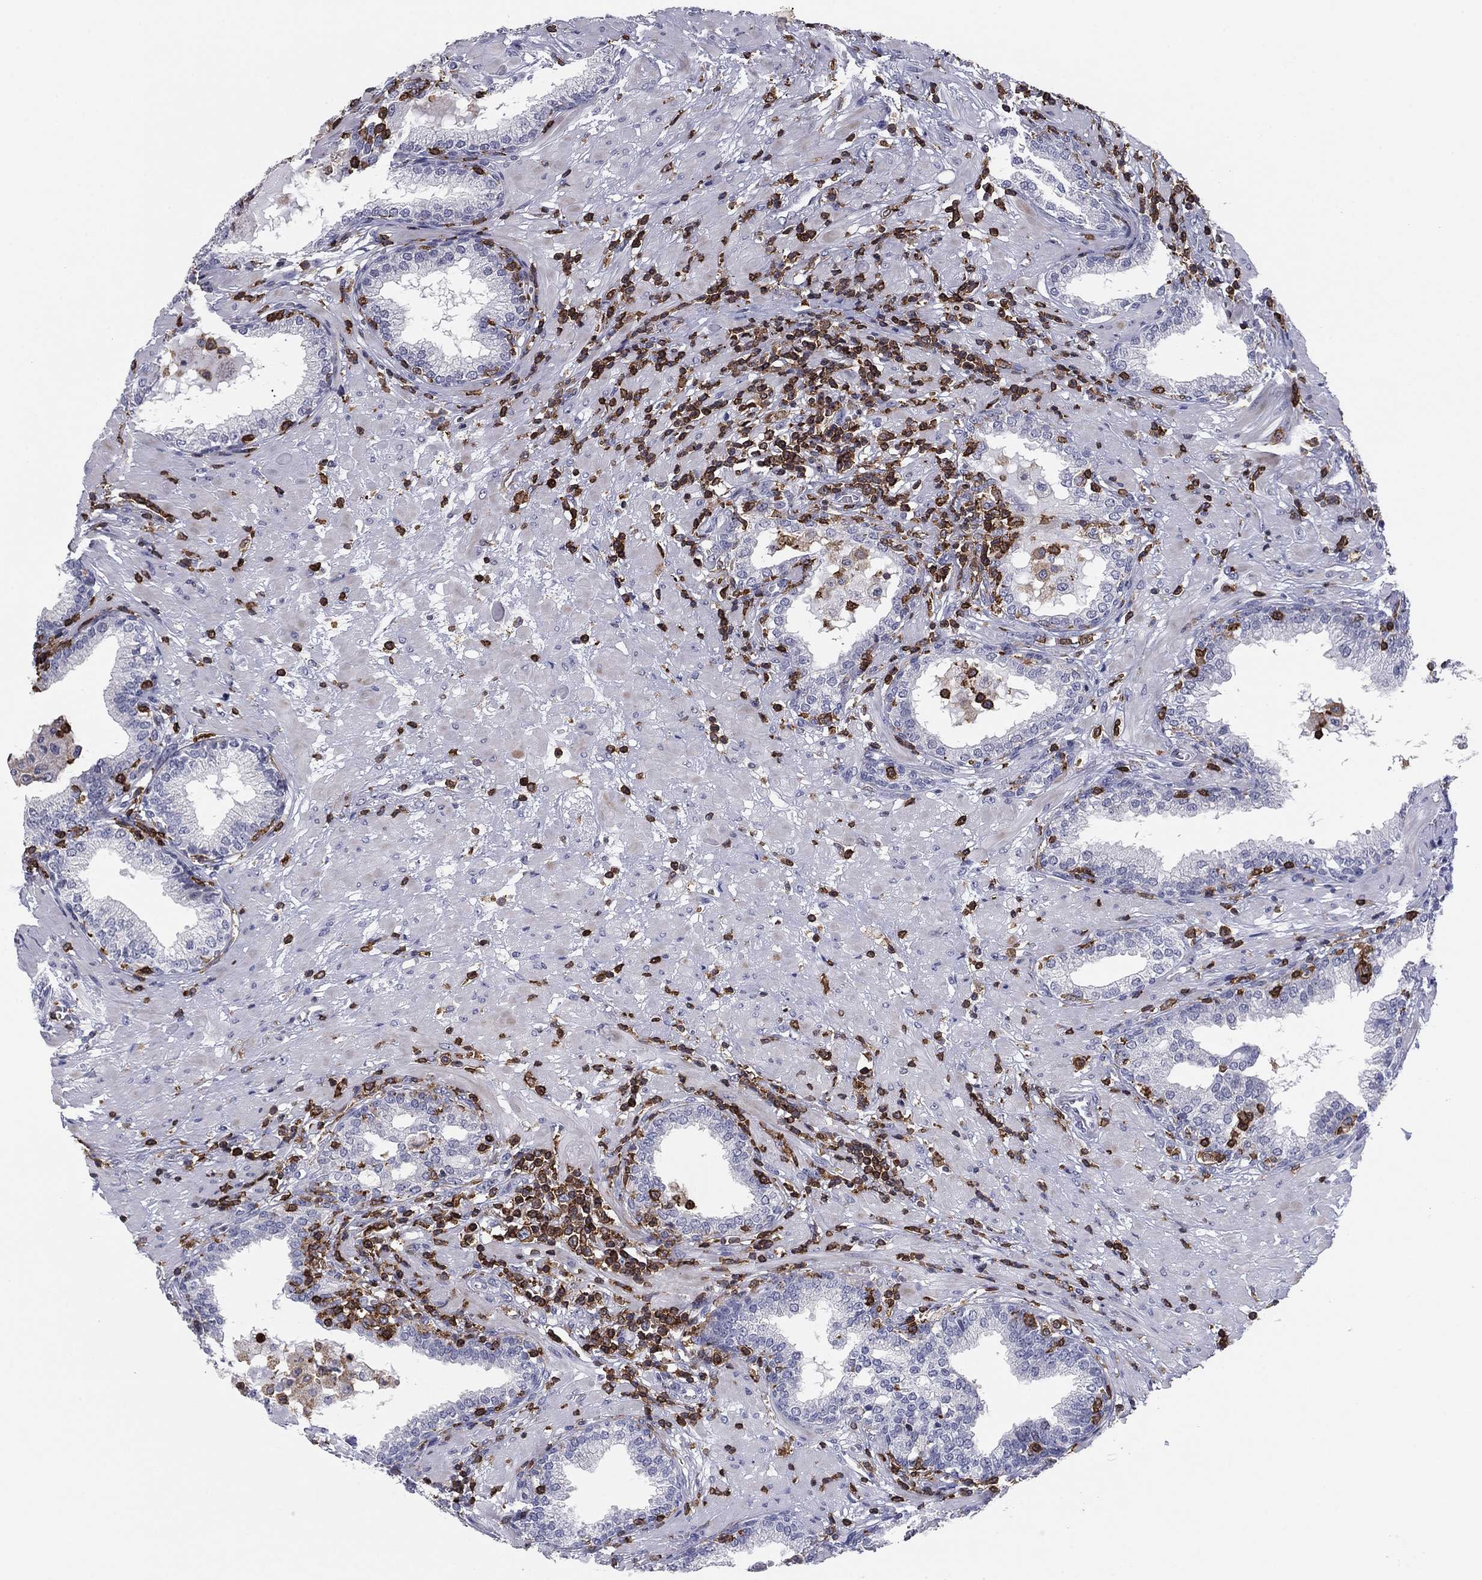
{"staining": {"intensity": "negative", "quantity": "none", "location": "none"}, "tissue": "prostate", "cell_type": "Glandular cells", "image_type": "normal", "snomed": [{"axis": "morphology", "description": "Normal tissue, NOS"}, {"axis": "topography", "description": "Prostate"}], "caption": "Glandular cells show no significant protein positivity in unremarkable prostate. (DAB immunohistochemistry (IHC) visualized using brightfield microscopy, high magnification).", "gene": "ARHGAP27", "patient": {"sex": "male", "age": 64}}